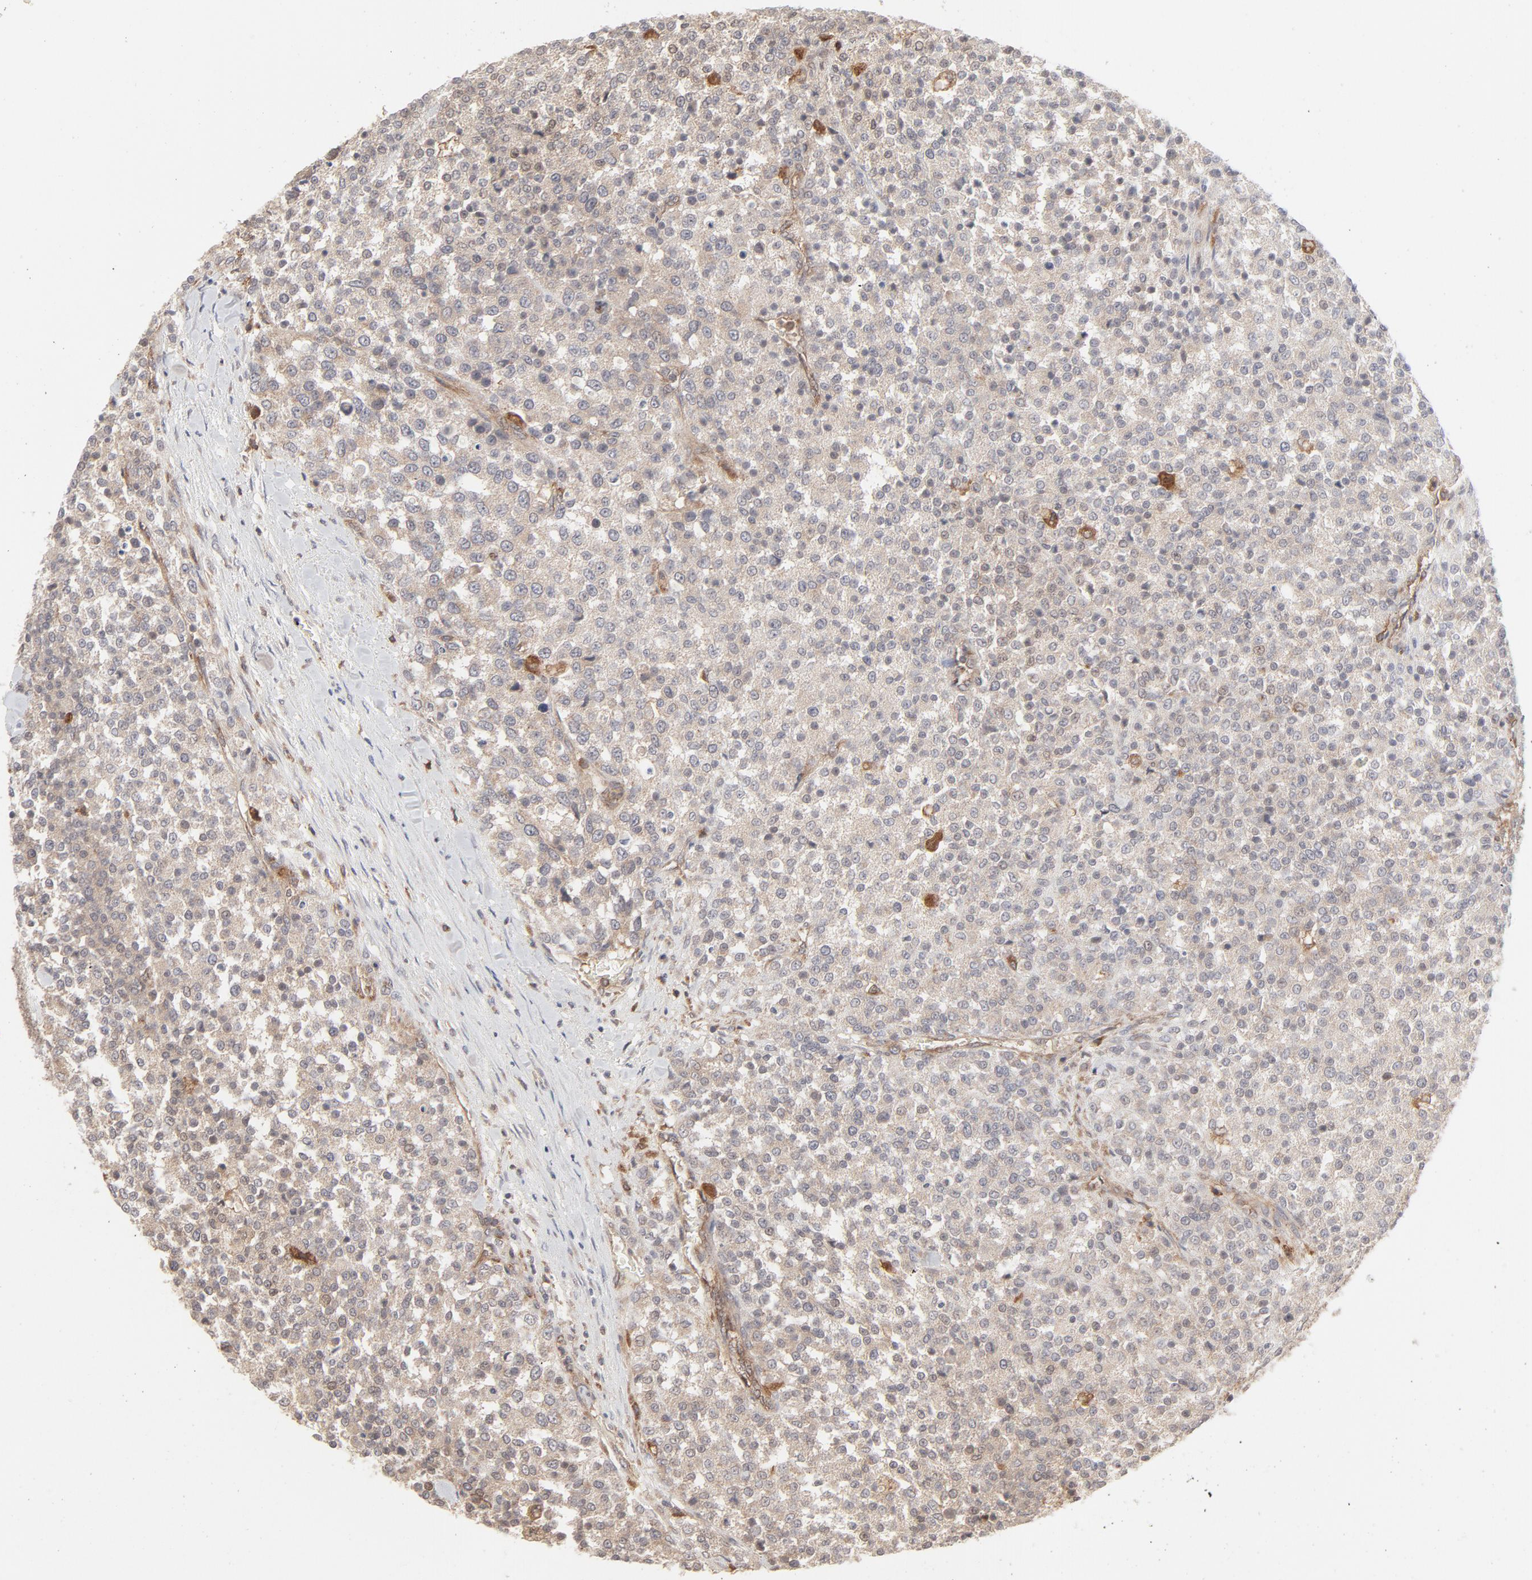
{"staining": {"intensity": "weak", "quantity": ">75%", "location": "cytoplasmic/membranous"}, "tissue": "testis cancer", "cell_type": "Tumor cells", "image_type": "cancer", "snomed": [{"axis": "morphology", "description": "Seminoma, NOS"}, {"axis": "topography", "description": "Testis"}], "caption": "This photomicrograph reveals testis seminoma stained with immunohistochemistry (IHC) to label a protein in brown. The cytoplasmic/membranous of tumor cells show weak positivity for the protein. Nuclei are counter-stained blue.", "gene": "RAB5C", "patient": {"sex": "male", "age": 59}}